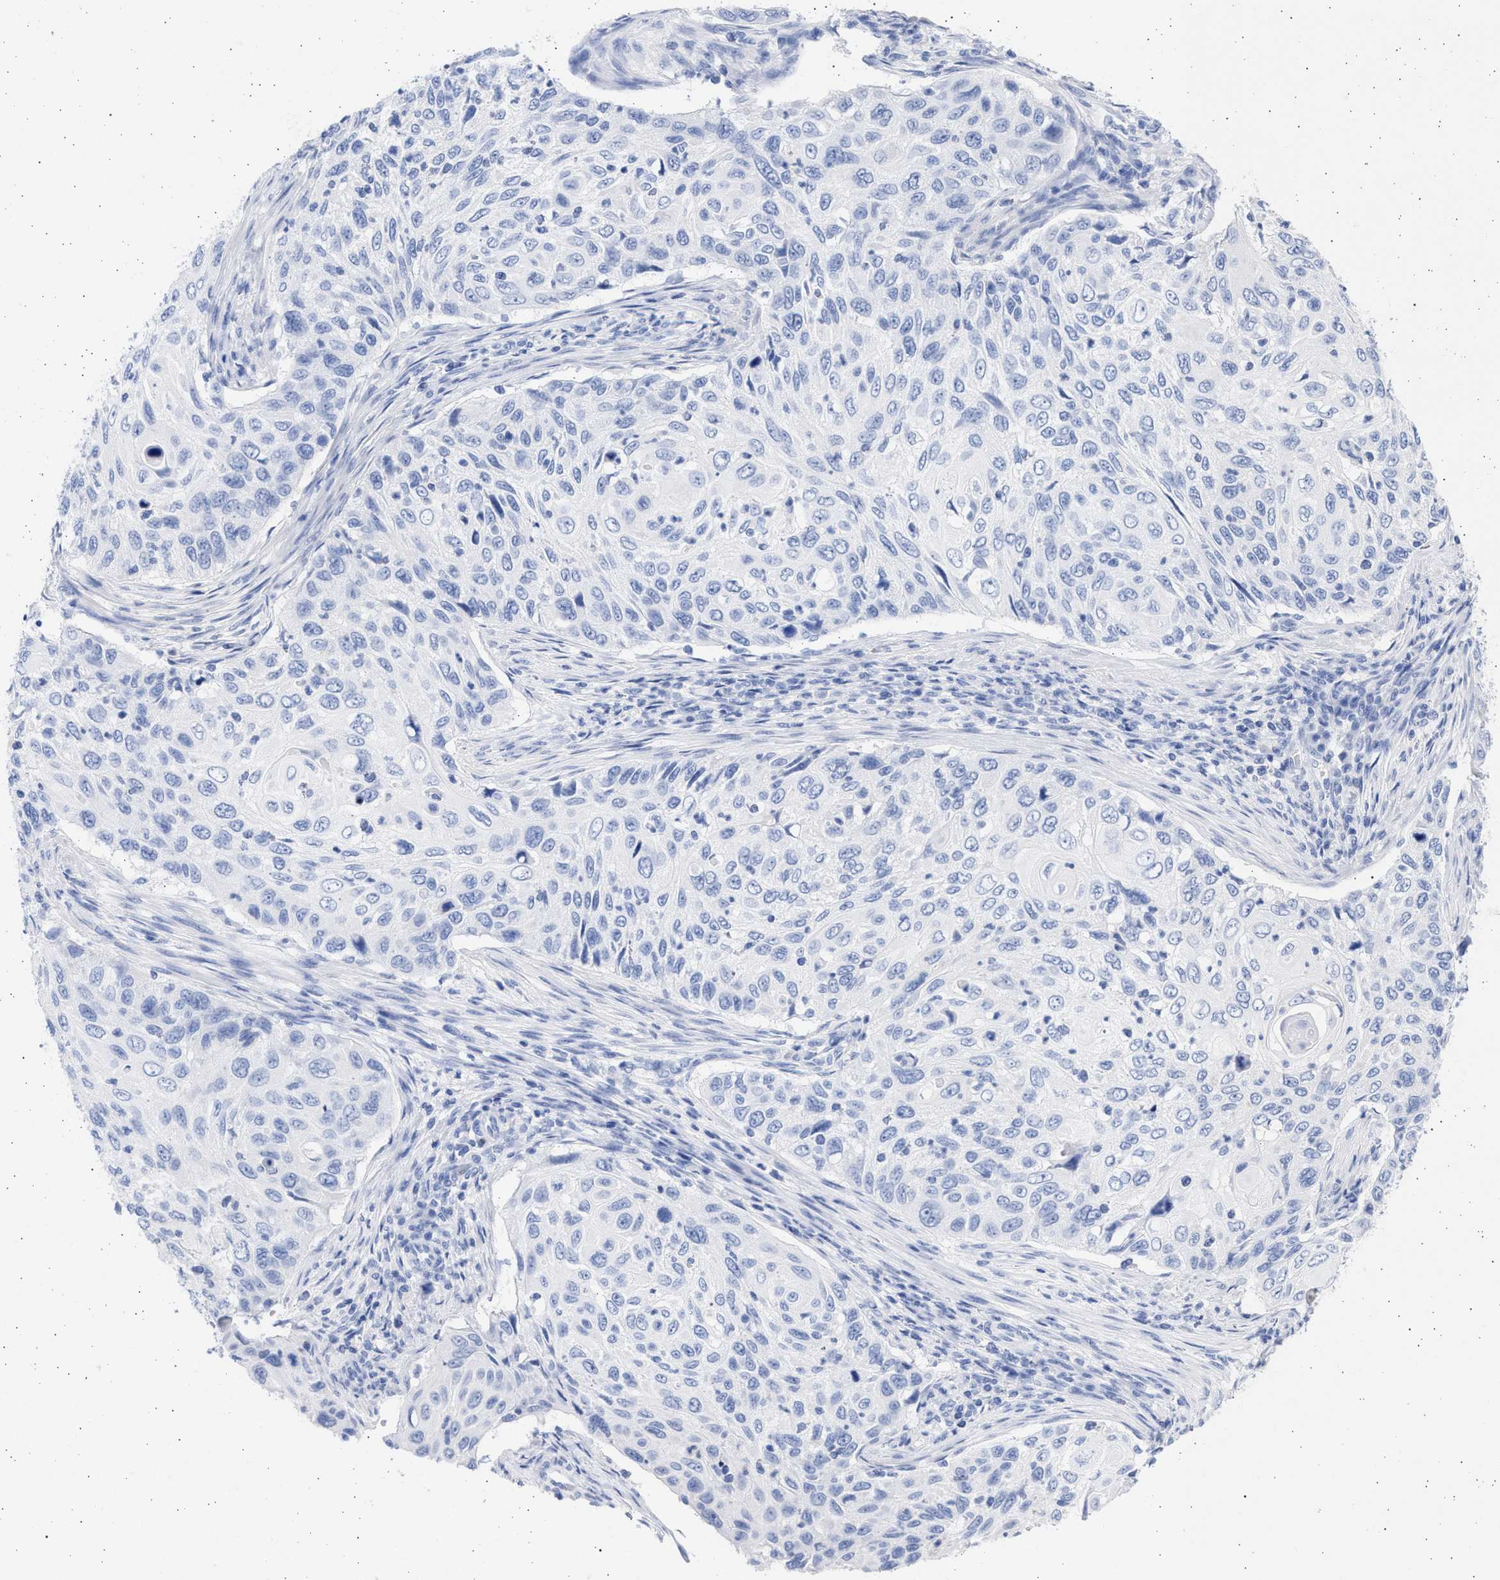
{"staining": {"intensity": "negative", "quantity": "none", "location": "none"}, "tissue": "cervical cancer", "cell_type": "Tumor cells", "image_type": "cancer", "snomed": [{"axis": "morphology", "description": "Squamous cell carcinoma, NOS"}, {"axis": "topography", "description": "Cervix"}], "caption": "This is an immunohistochemistry histopathology image of cervical squamous cell carcinoma. There is no positivity in tumor cells.", "gene": "ALDOC", "patient": {"sex": "female", "age": 70}}